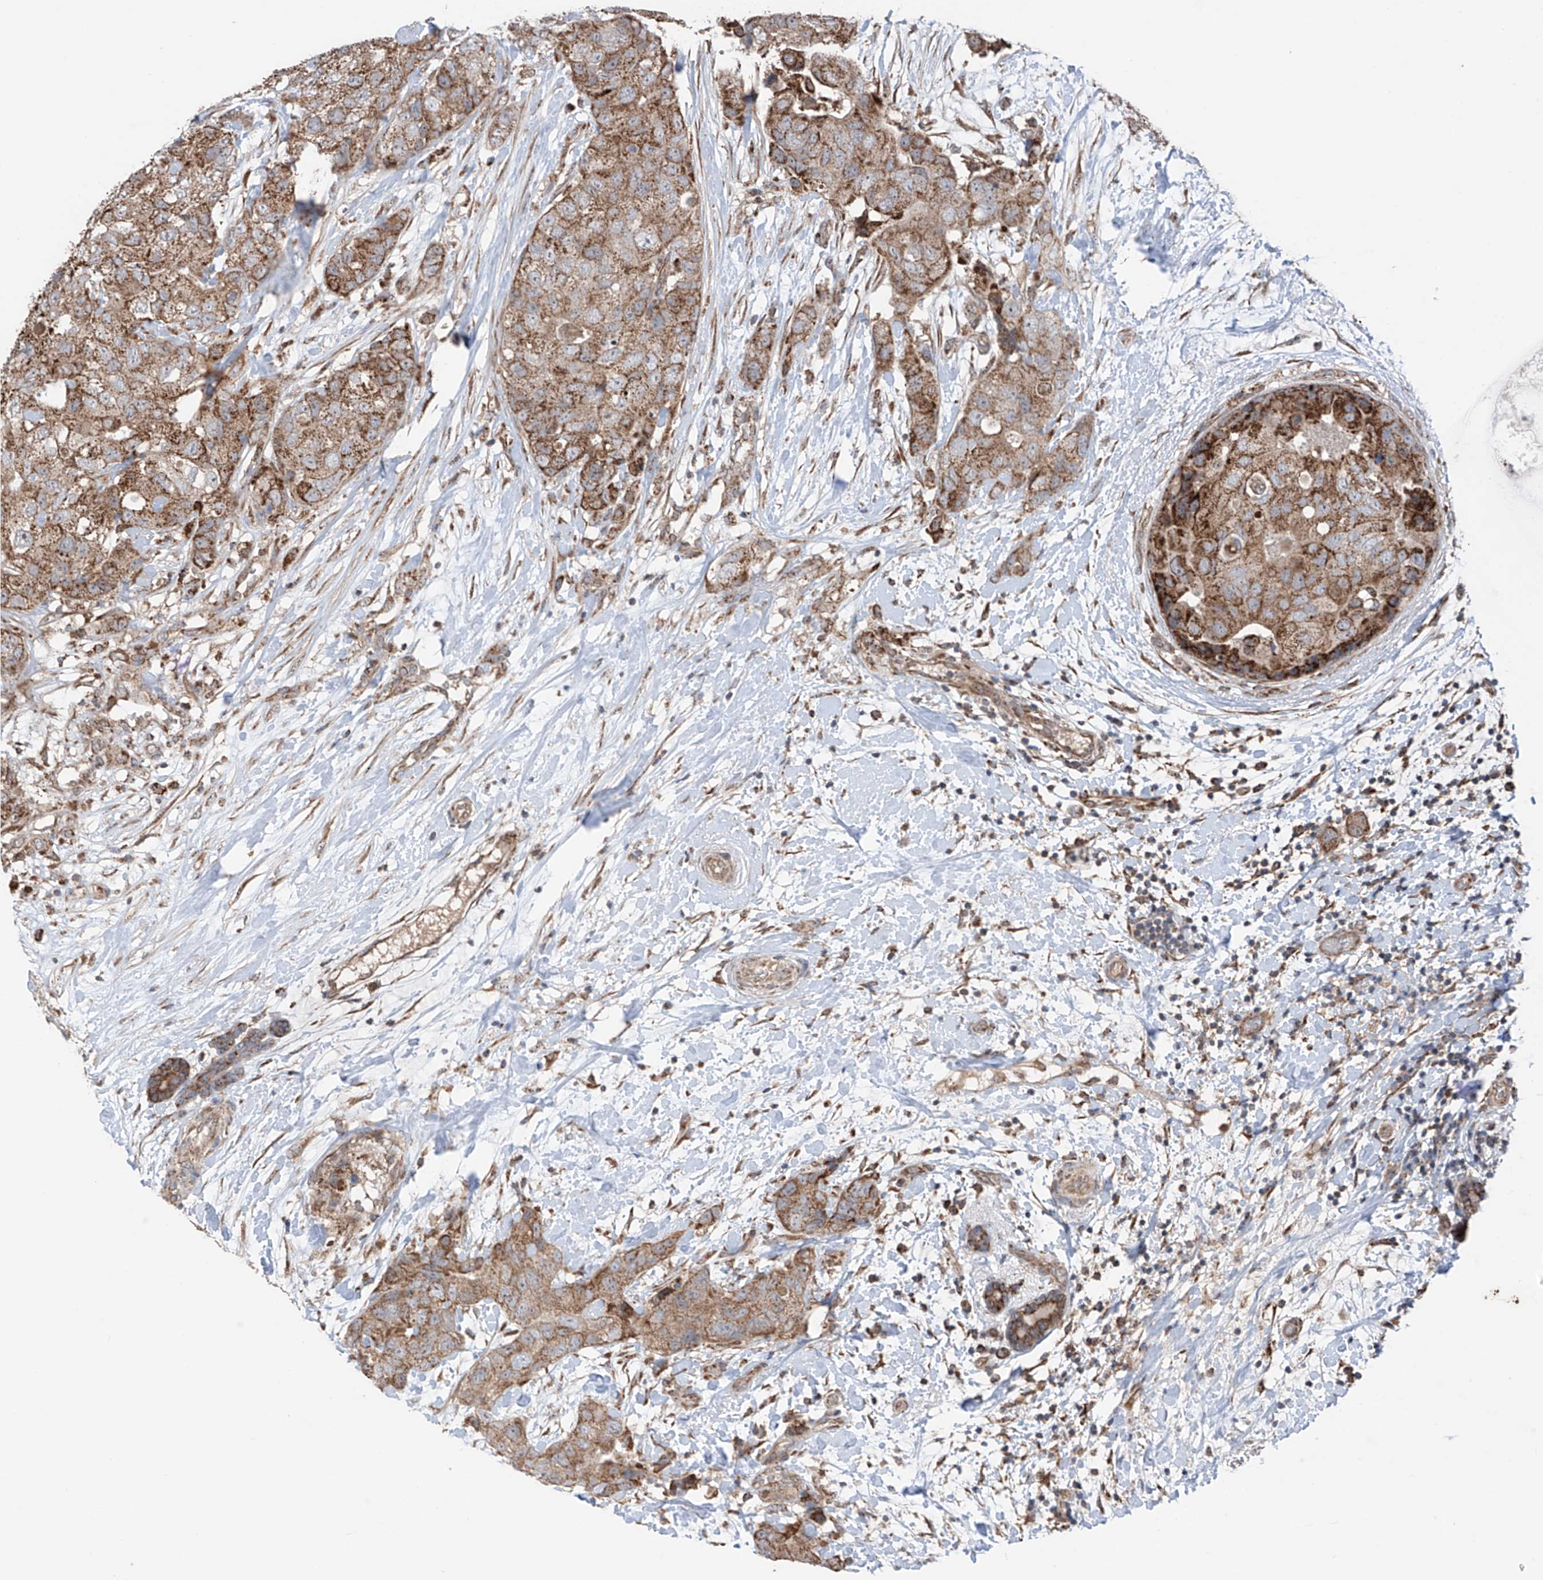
{"staining": {"intensity": "moderate", "quantity": ">75%", "location": "cytoplasmic/membranous"}, "tissue": "breast cancer", "cell_type": "Tumor cells", "image_type": "cancer", "snomed": [{"axis": "morphology", "description": "Duct carcinoma"}, {"axis": "topography", "description": "Breast"}], "caption": "An immunohistochemistry (IHC) photomicrograph of tumor tissue is shown. Protein staining in brown highlights moderate cytoplasmic/membranous positivity in breast cancer (intraductal carcinoma) within tumor cells.", "gene": "SAMD3", "patient": {"sex": "female", "age": 62}}